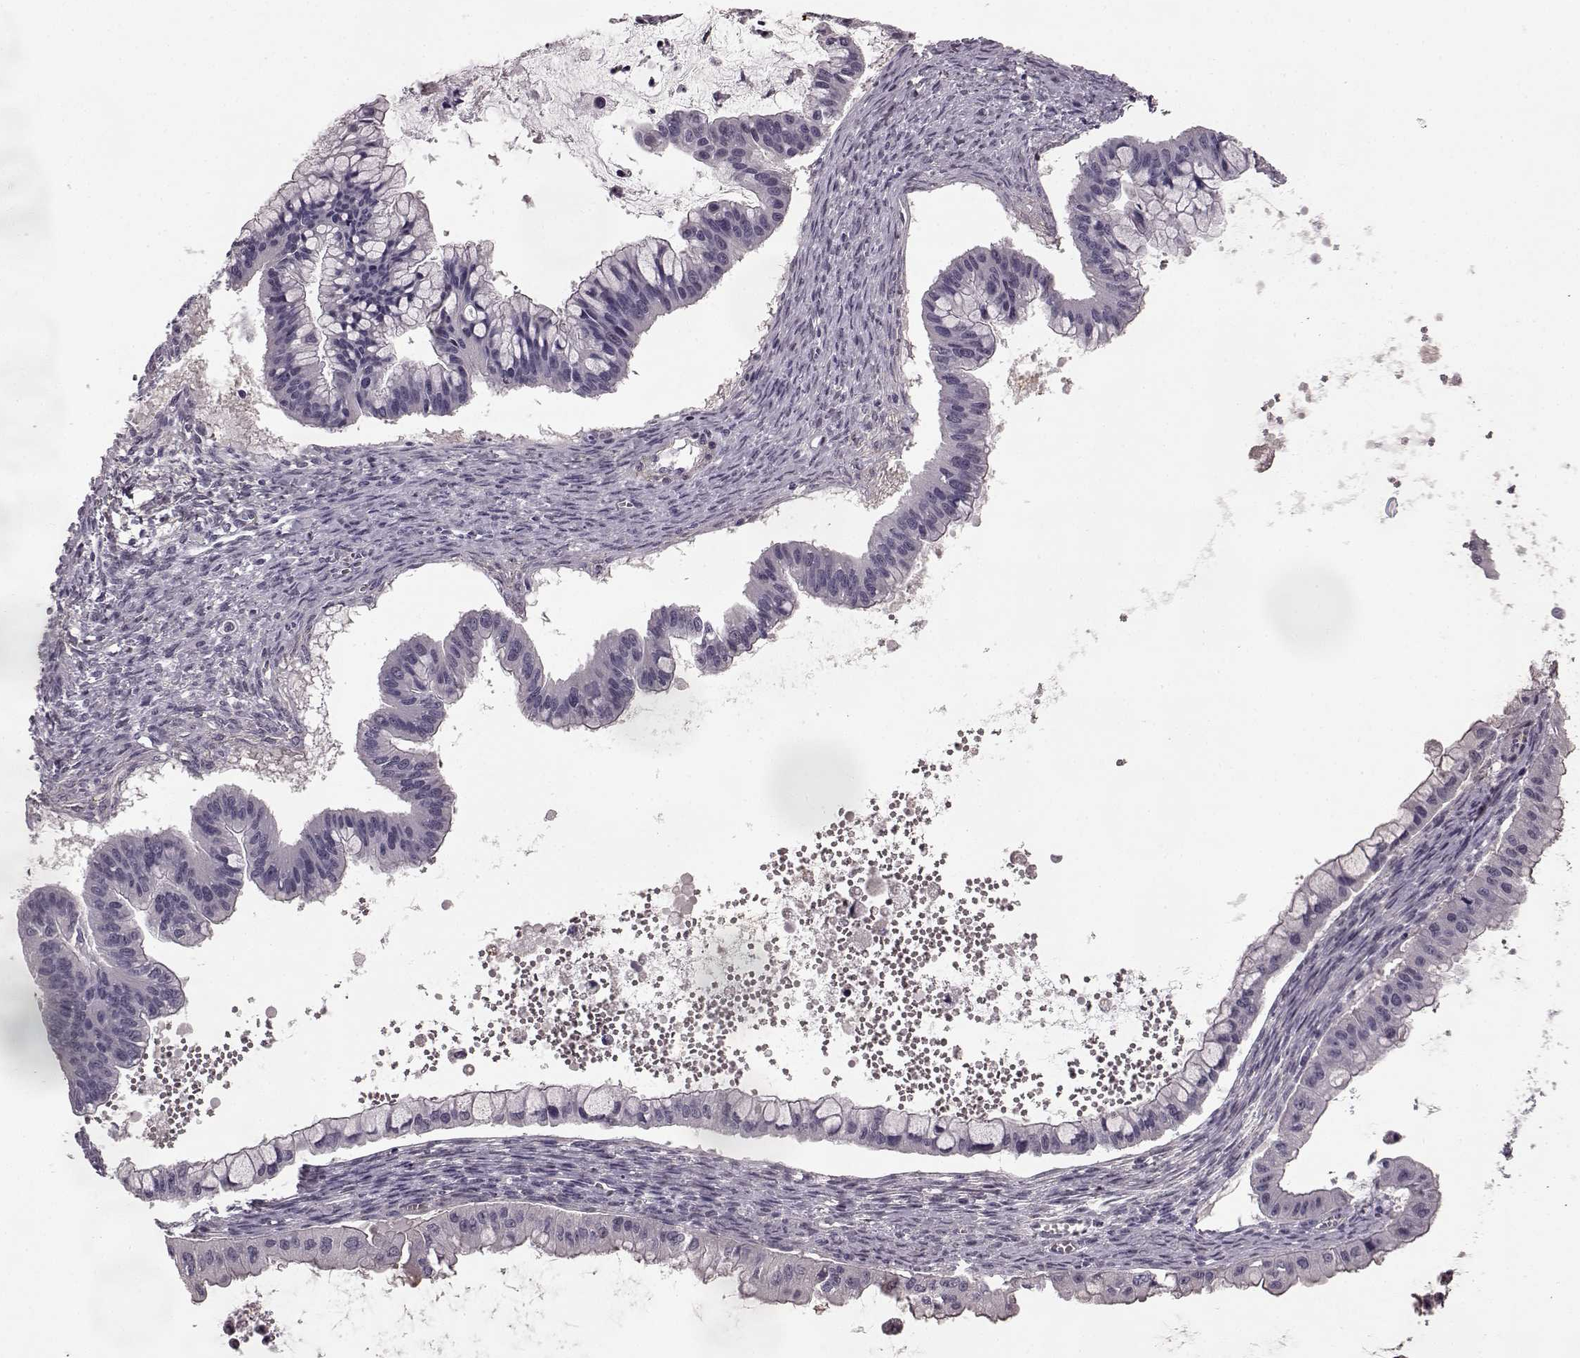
{"staining": {"intensity": "negative", "quantity": "none", "location": "none"}, "tissue": "ovarian cancer", "cell_type": "Tumor cells", "image_type": "cancer", "snomed": [{"axis": "morphology", "description": "Cystadenocarcinoma, mucinous, NOS"}, {"axis": "topography", "description": "Ovary"}], "caption": "Ovarian mucinous cystadenocarcinoma was stained to show a protein in brown. There is no significant staining in tumor cells.", "gene": "SLCO3A1", "patient": {"sex": "female", "age": 72}}